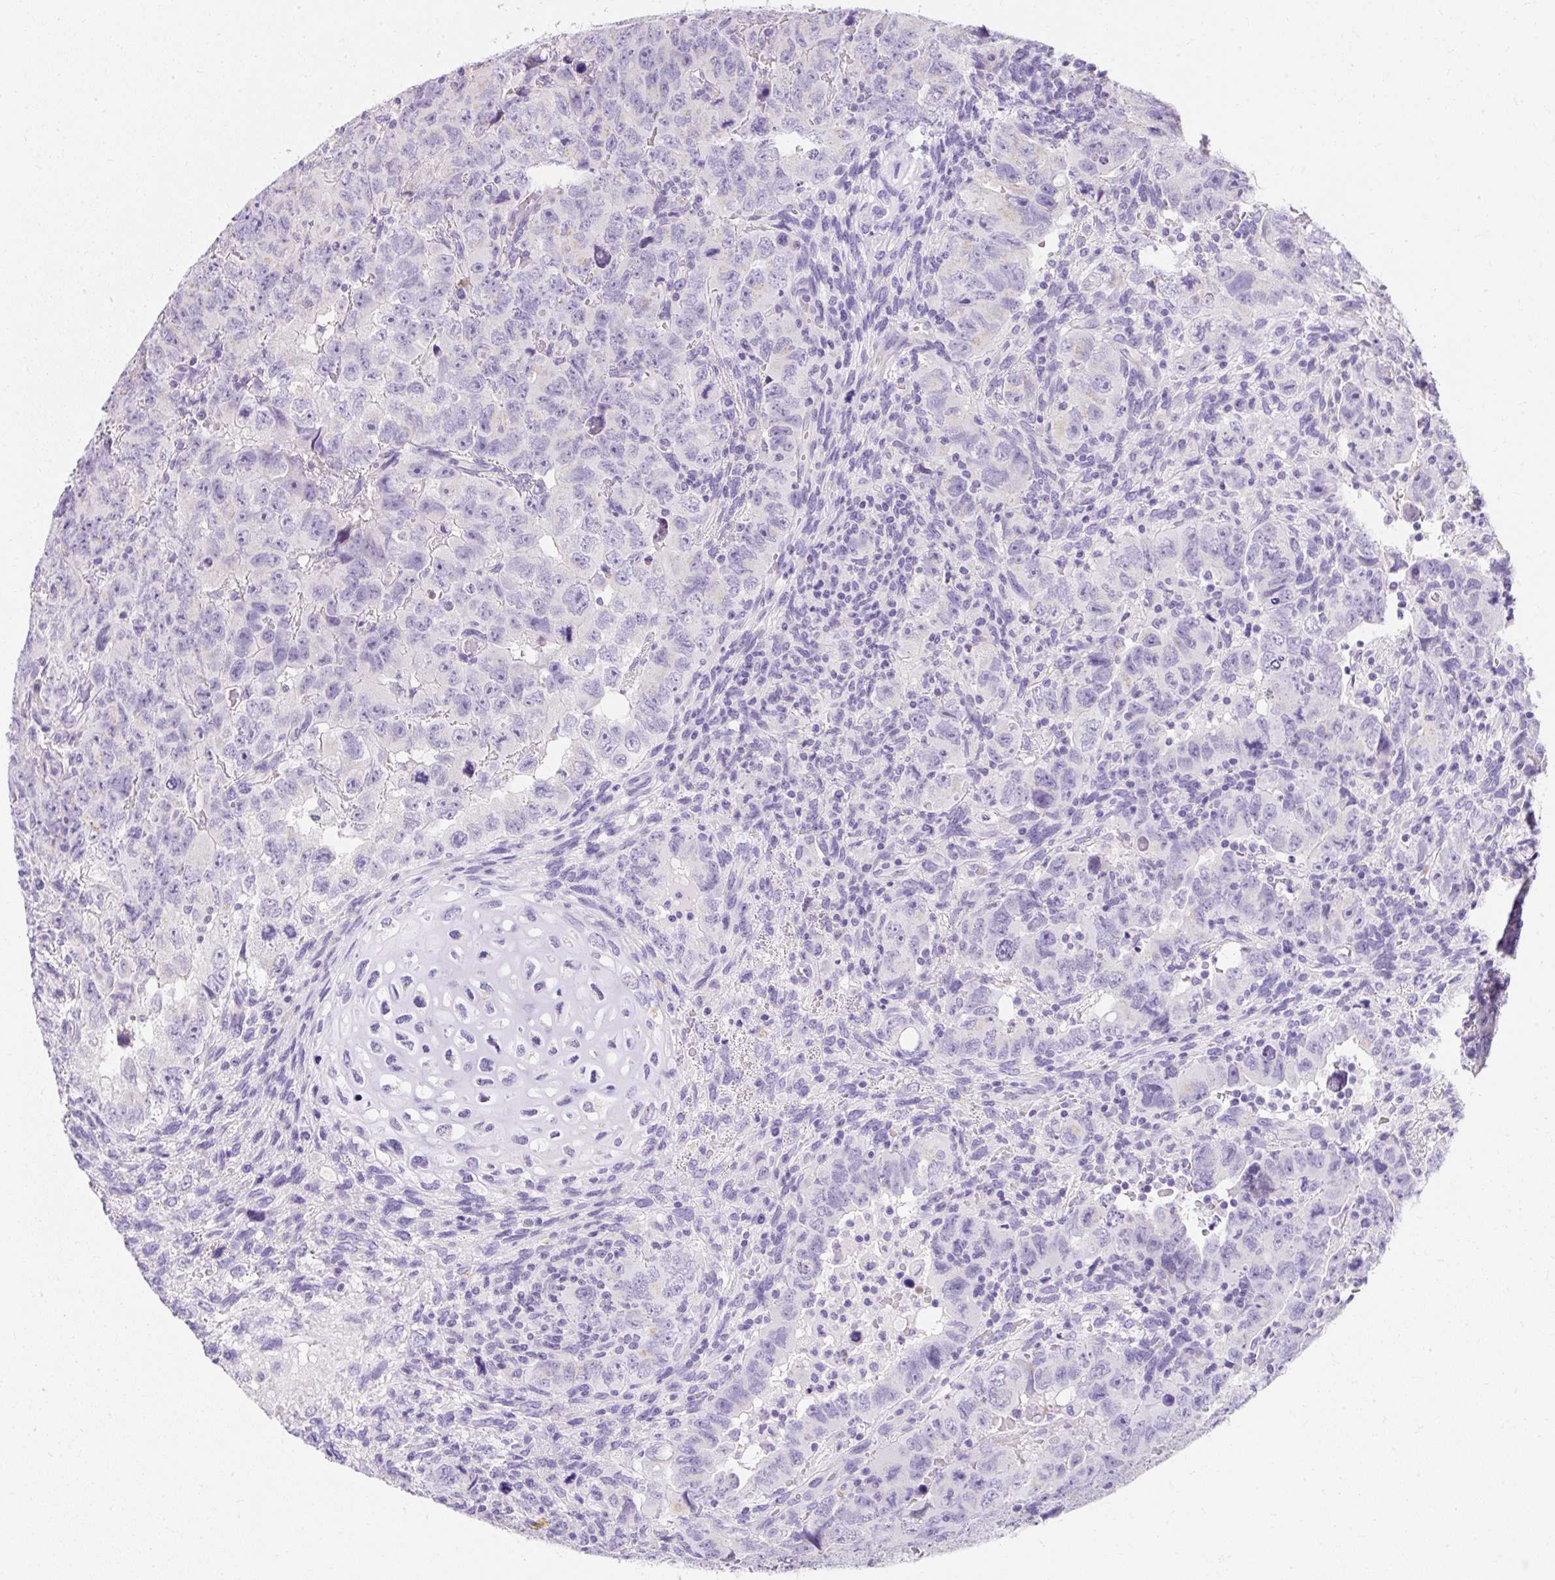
{"staining": {"intensity": "negative", "quantity": "none", "location": "none"}, "tissue": "testis cancer", "cell_type": "Tumor cells", "image_type": "cancer", "snomed": [{"axis": "morphology", "description": "Carcinoma, Embryonal, NOS"}, {"axis": "topography", "description": "Testis"}], "caption": "Testis cancer (embryonal carcinoma) was stained to show a protein in brown. There is no significant positivity in tumor cells. The staining was performed using DAB (3,3'-diaminobenzidine) to visualize the protein expression in brown, while the nuclei were stained in blue with hematoxylin (Magnification: 20x).", "gene": "DTX4", "patient": {"sex": "male", "age": 24}}